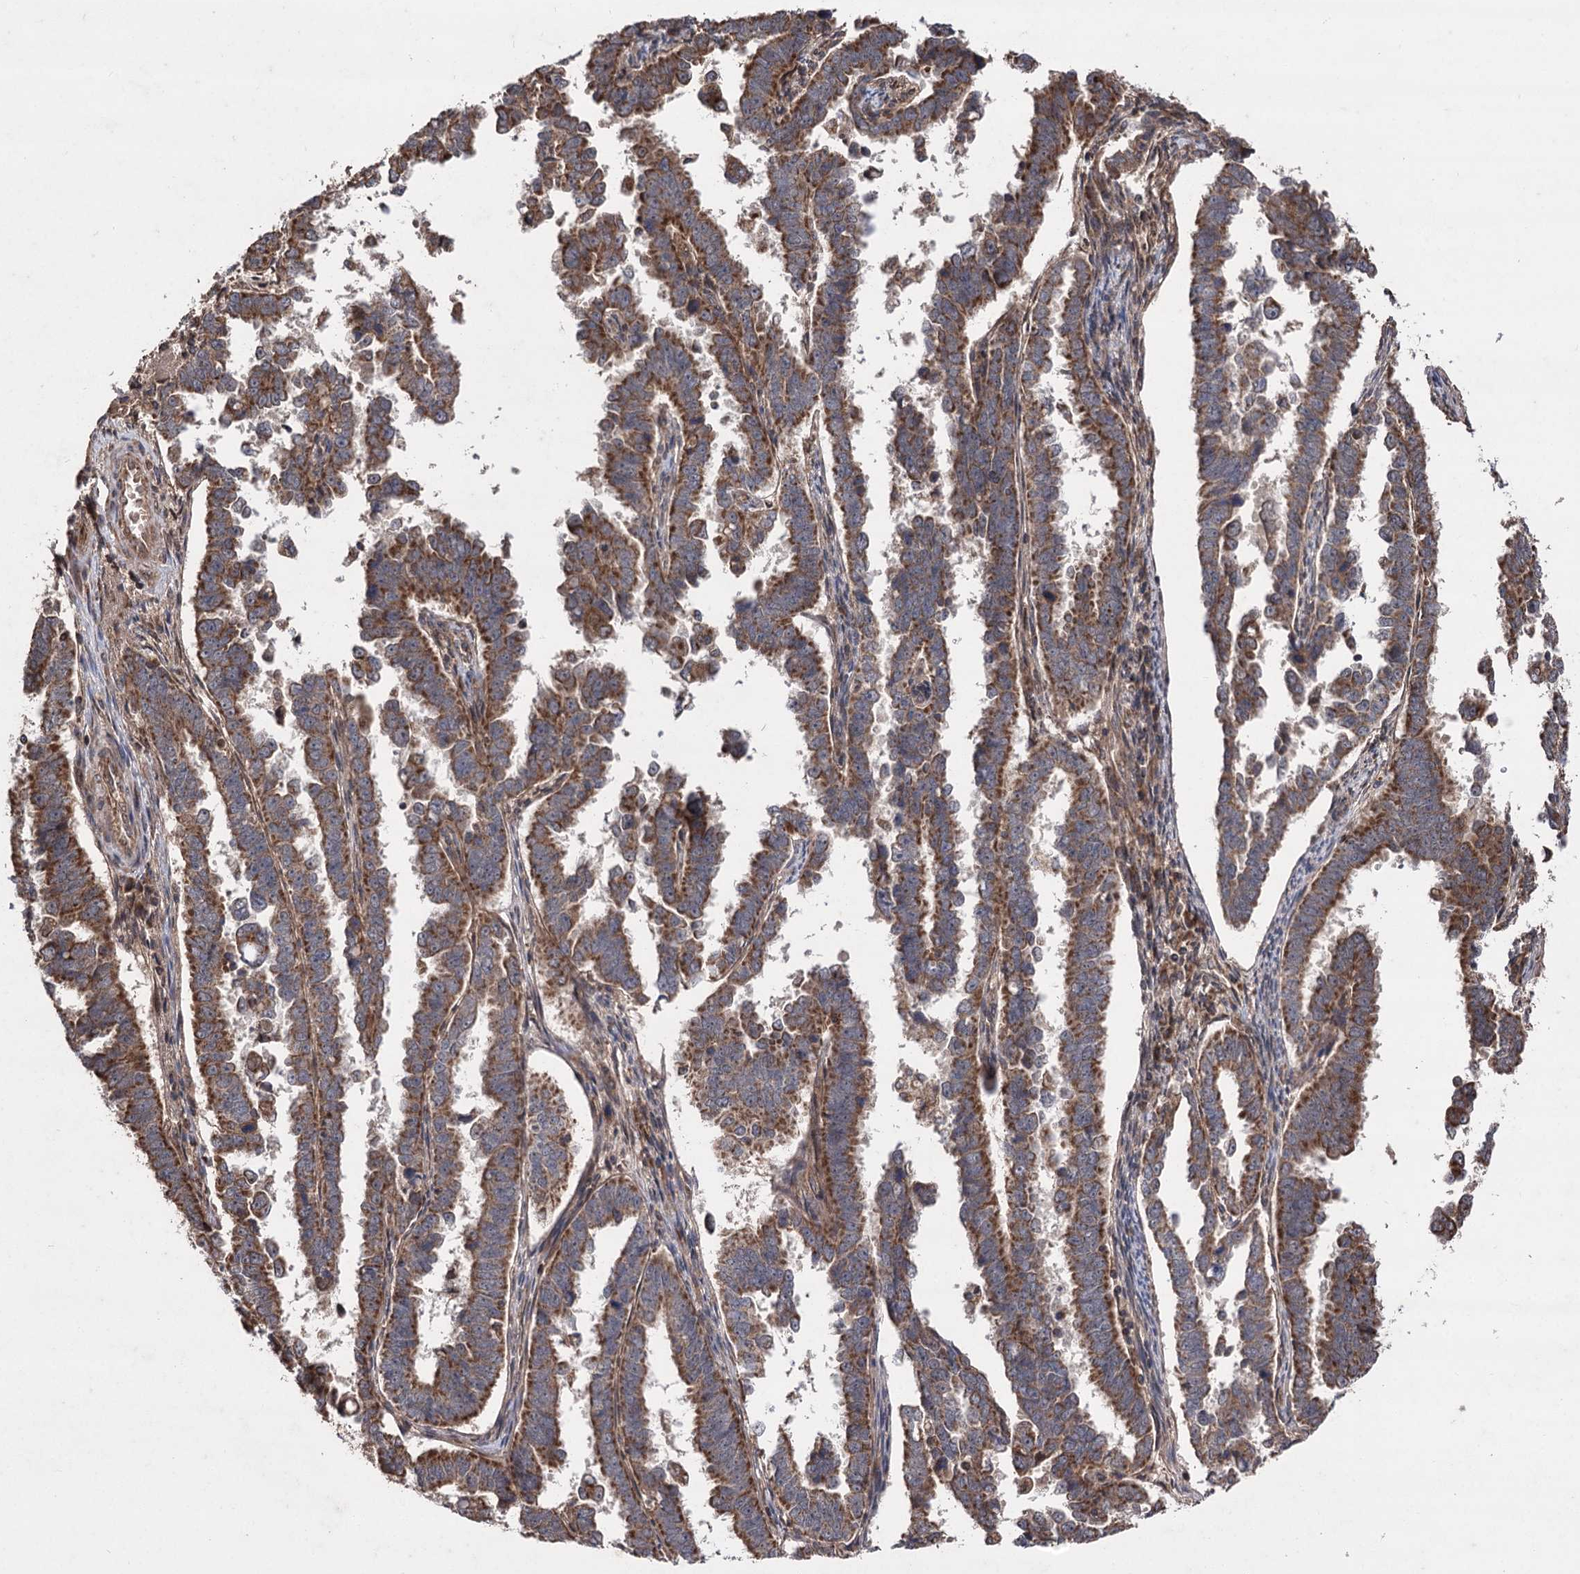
{"staining": {"intensity": "strong", "quantity": ">75%", "location": "cytoplasmic/membranous"}, "tissue": "endometrial cancer", "cell_type": "Tumor cells", "image_type": "cancer", "snomed": [{"axis": "morphology", "description": "Adenocarcinoma, NOS"}, {"axis": "topography", "description": "Endometrium"}], "caption": "About >75% of tumor cells in endometrial adenocarcinoma display strong cytoplasmic/membranous protein positivity as visualized by brown immunohistochemical staining.", "gene": "RASSF3", "patient": {"sex": "female", "age": 75}}